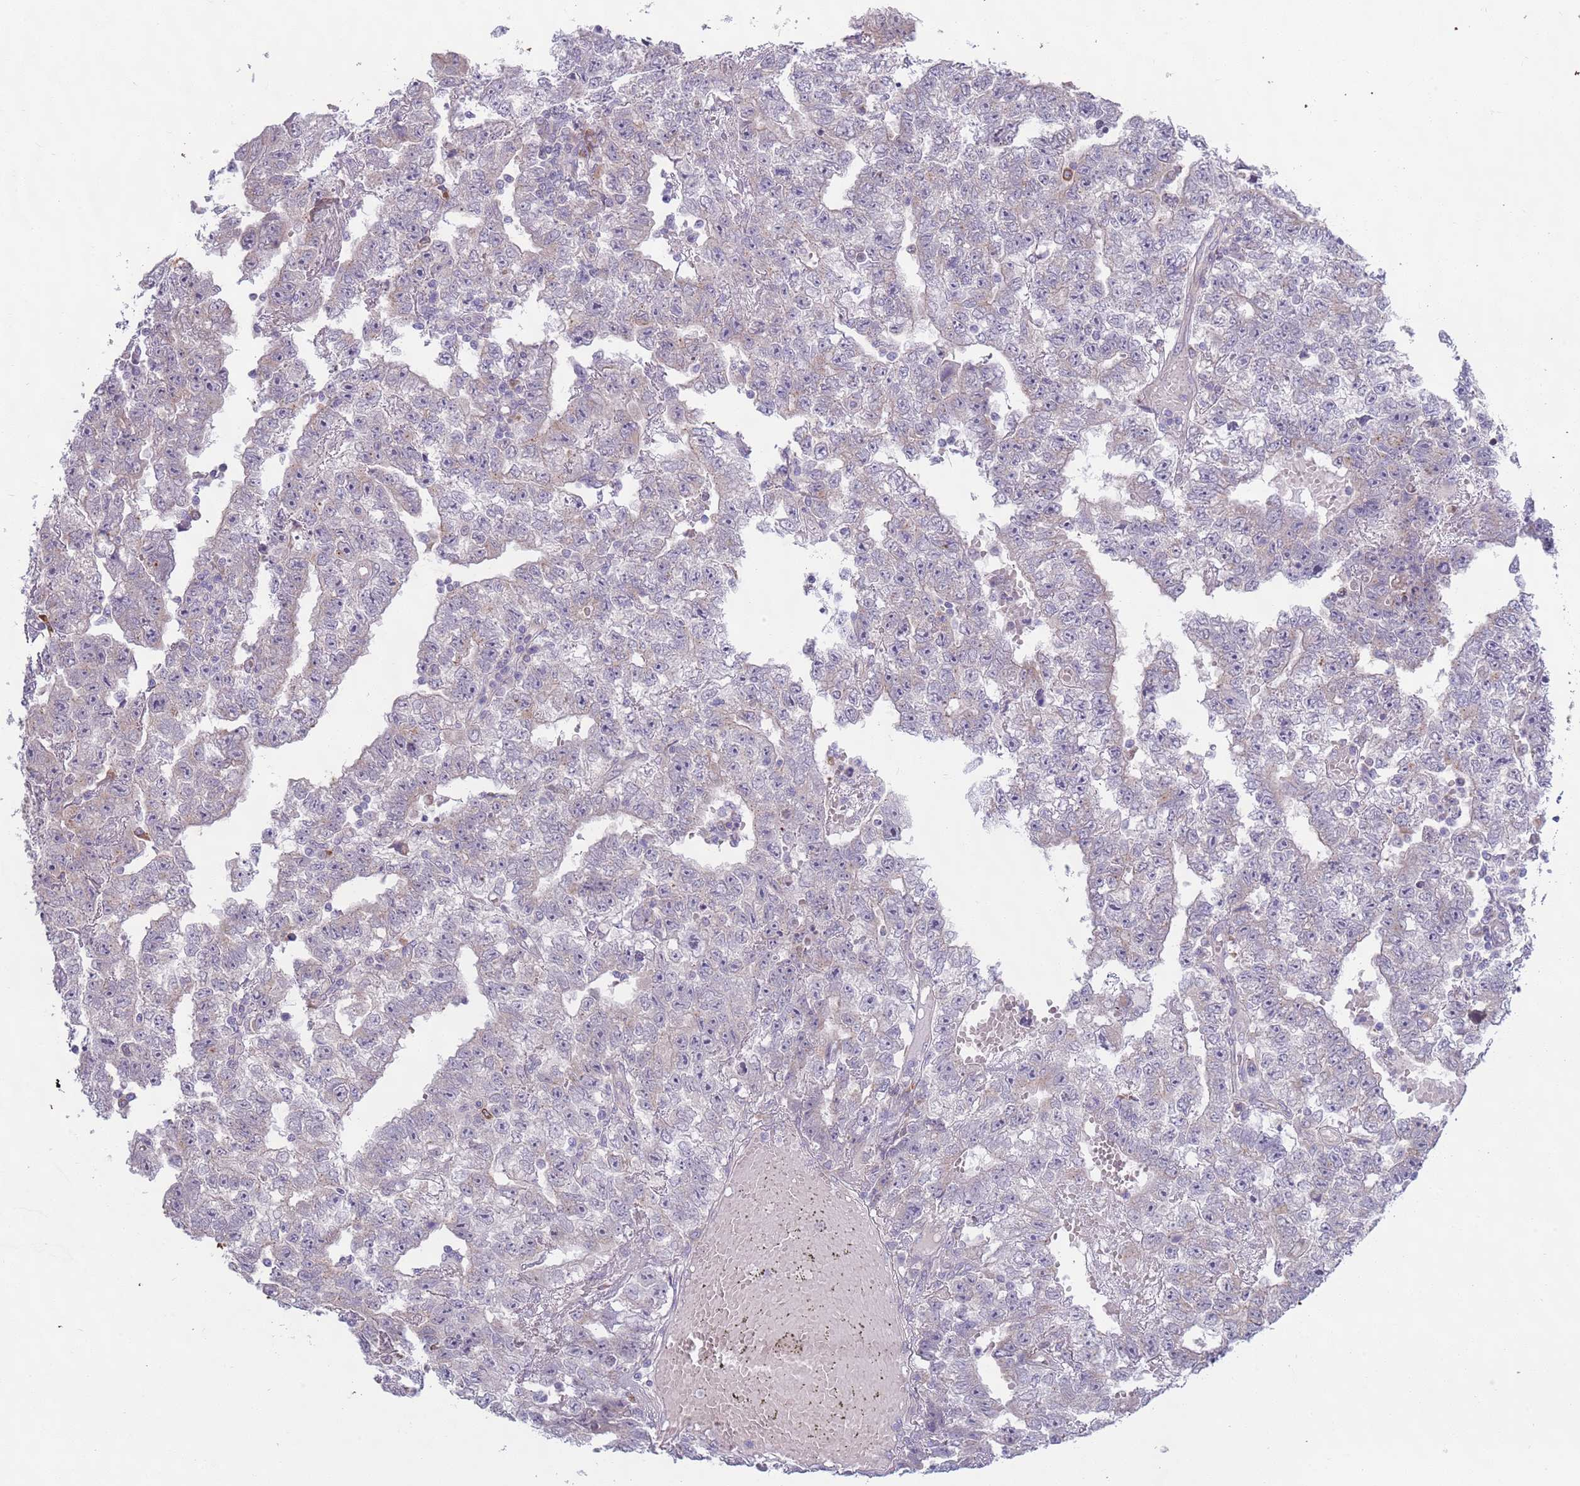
{"staining": {"intensity": "negative", "quantity": "none", "location": "none"}, "tissue": "testis cancer", "cell_type": "Tumor cells", "image_type": "cancer", "snomed": [{"axis": "morphology", "description": "Carcinoma, Embryonal, NOS"}, {"axis": "topography", "description": "Testis"}], "caption": "The micrograph demonstrates no significant expression in tumor cells of testis cancer.", "gene": "LTB", "patient": {"sex": "male", "age": 25}}